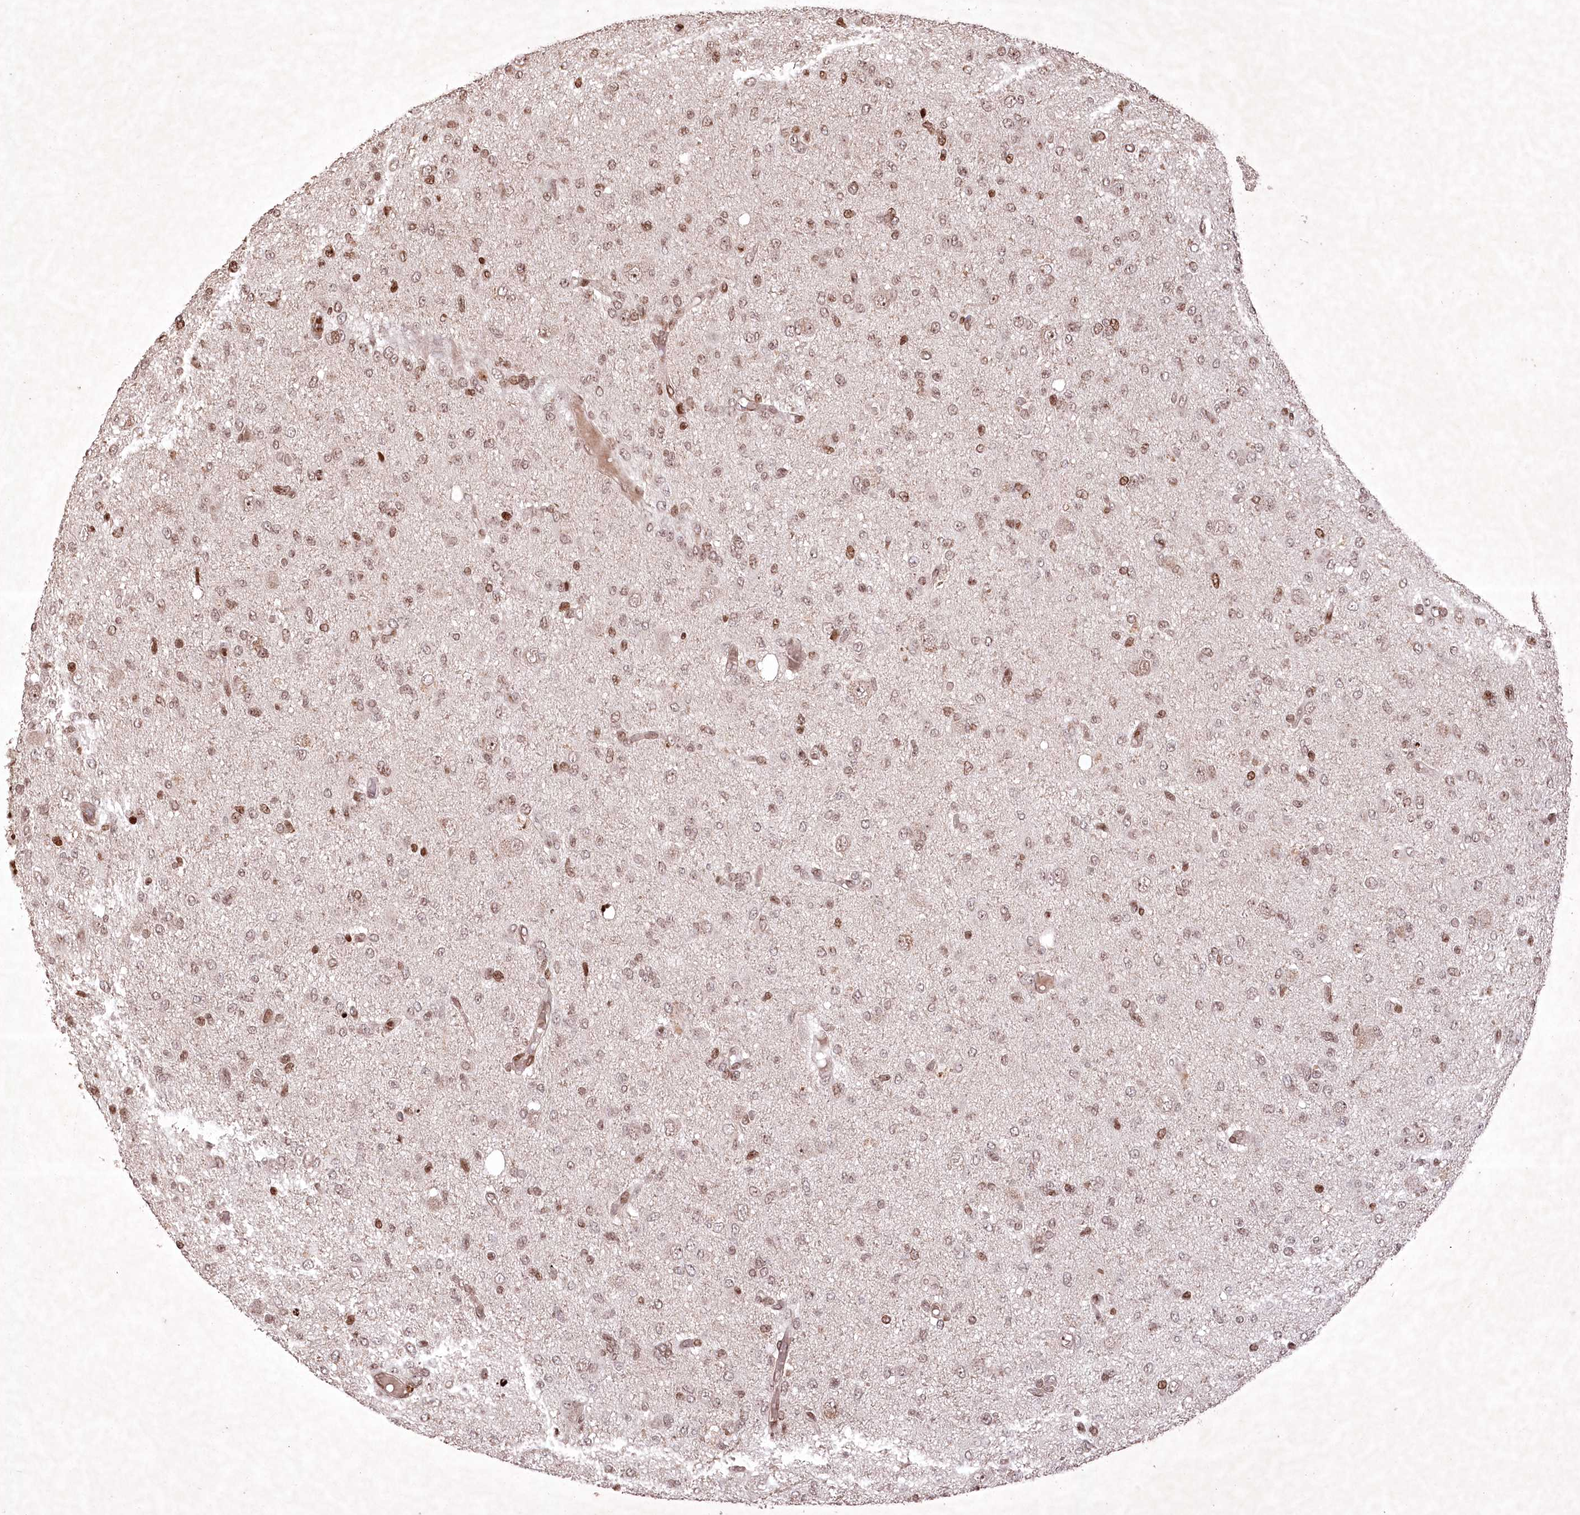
{"staining": {"intensity": "moderate", "quantity": ">75%", "location": "nuclear"}, "tissue": "glioma", "cell_type": "Tumor cells", "image_type": "cancer", "snomed": [{"axis": "morphology", "description": "Glioma, malignant, High grade"}, {"axis": "topography", "description": "Brain"}], "caption": "Brown immunohistochemical staining in malignant glioma (high-grade) reveals moderate nuclear staining in approximately >75% of tumor cells. Nuclei are stained in blue.", "gene": "CCSER2", "patient": {"sex": "female", "age": 59}}